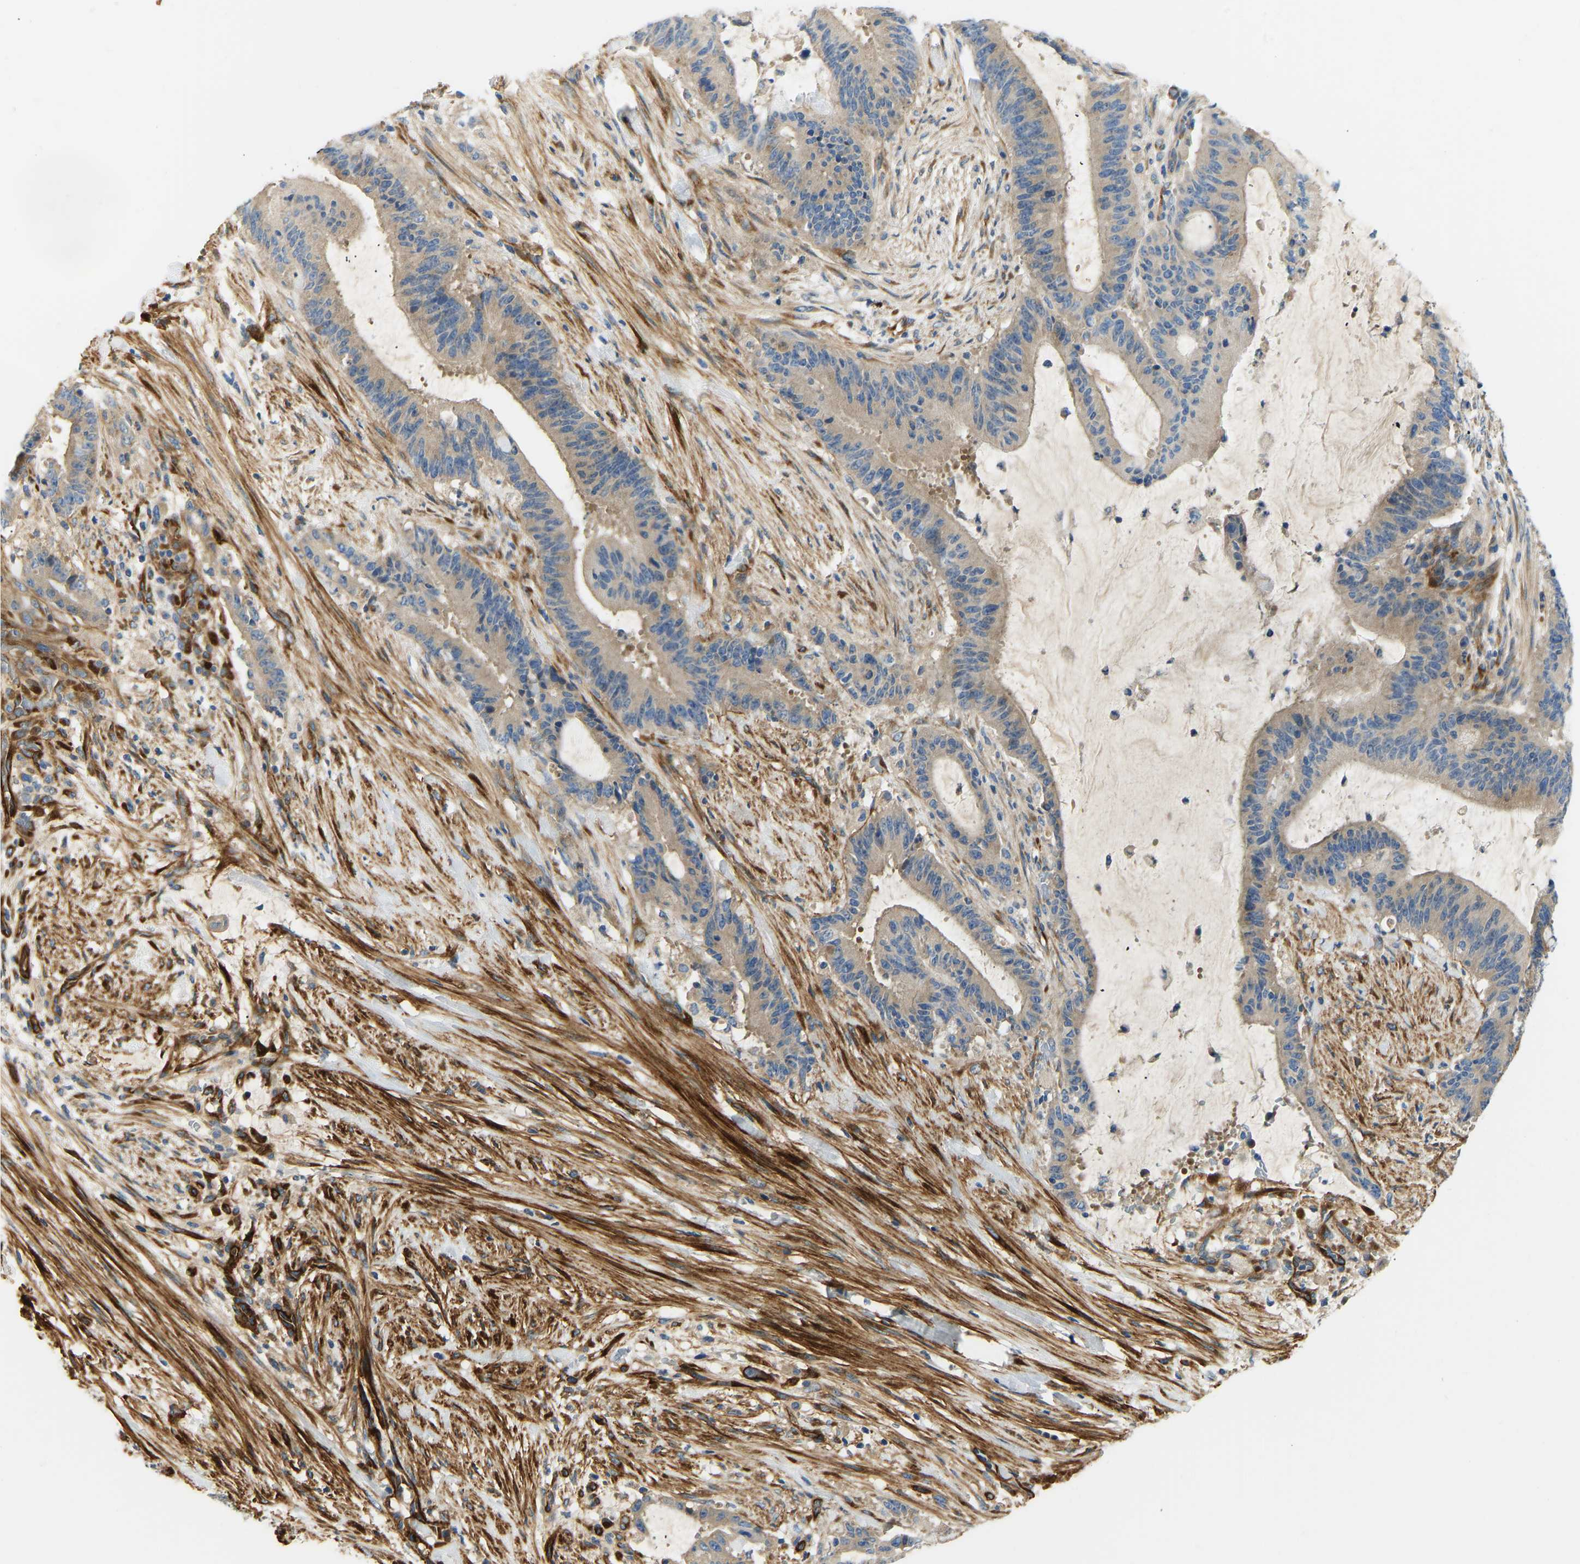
{"staining": {"intensity": "weak", "quantity": ">75%", "location": "cytoplasmic/membranous"}, "tissue": "liver cancer", "cell_type": "Tumor cells", "image_type": "cancer", "snomed": [{"axis": "morphology", "description": "Normal tissue, NOS"}, {"axis": "morphology", "description": "Cholangiocarcinoma"}, {"axis": "topography", "description": "Liver"}, {"axis": "topography", "description": "Peripheral nerve tissue"}], "caption": "Cholangiocarcinoma (liver) stained with a brown dye displays weak cytoplasmic/membranous positive expression in approximately >75% of tumor cells.", "gene": "COL15A1", "patient": {"sex": "female", "age": 73}}